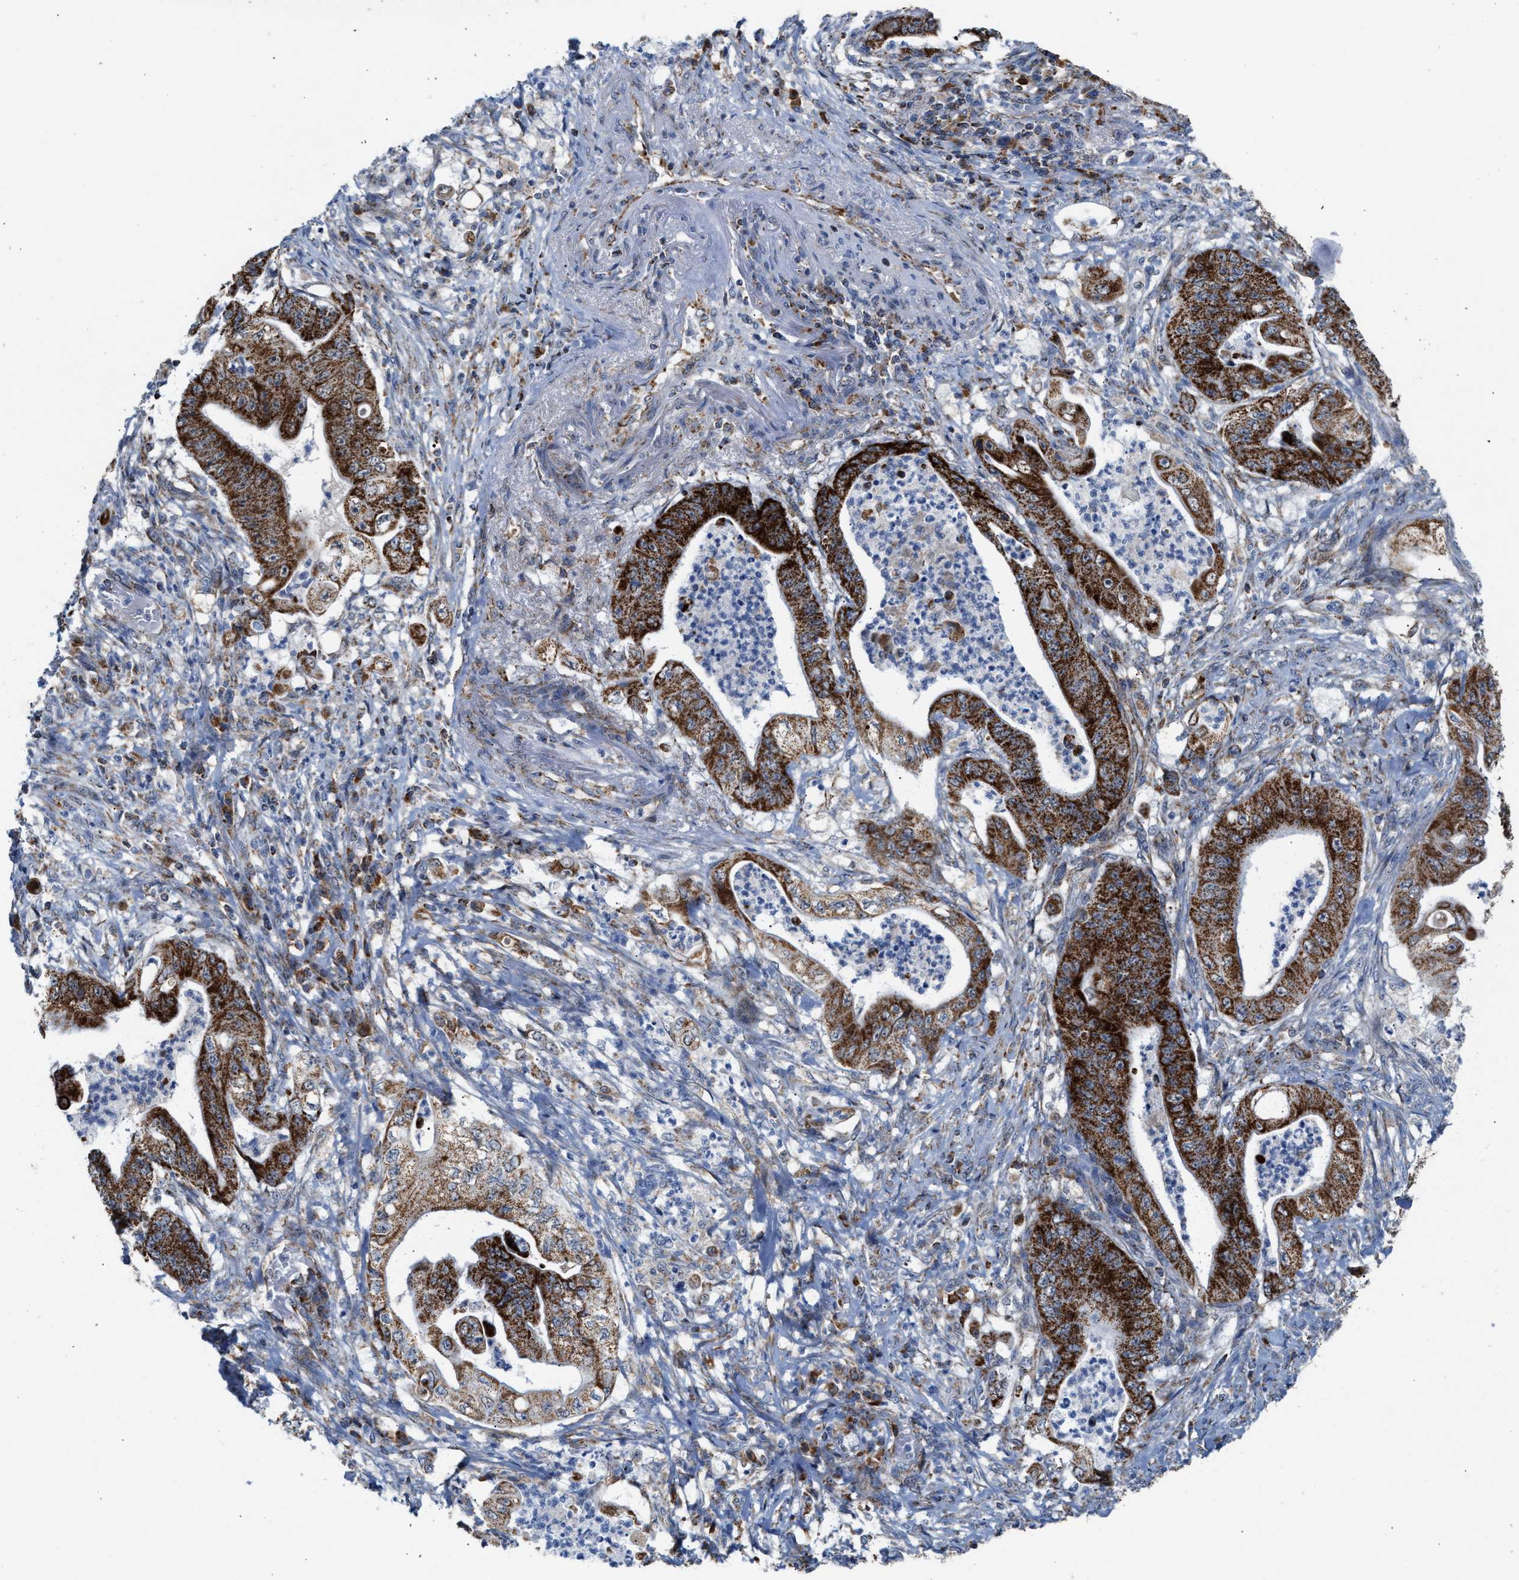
{"staining": {"intensity": "strong", "quantity": ">75%", "location": "cytoplasmic/membranous"}, "tissue": "stomach cancer", "cell_type": "Tumor cells", "image_type": "cancer", "snomed": [{"axis": "morphology", "description": "Adenocarcinoma, NOS"}, {"axis": "topography", "description": "Stomach"}], "caption": "Immunohistochemical staining of adenocarcinoma (stomach) shows strong cytoplasmic/membranous protein positivity in approximately >75% of tumor cells.", "gene": "PMPCA", "patient": {"sex": "female", "age": 73}}